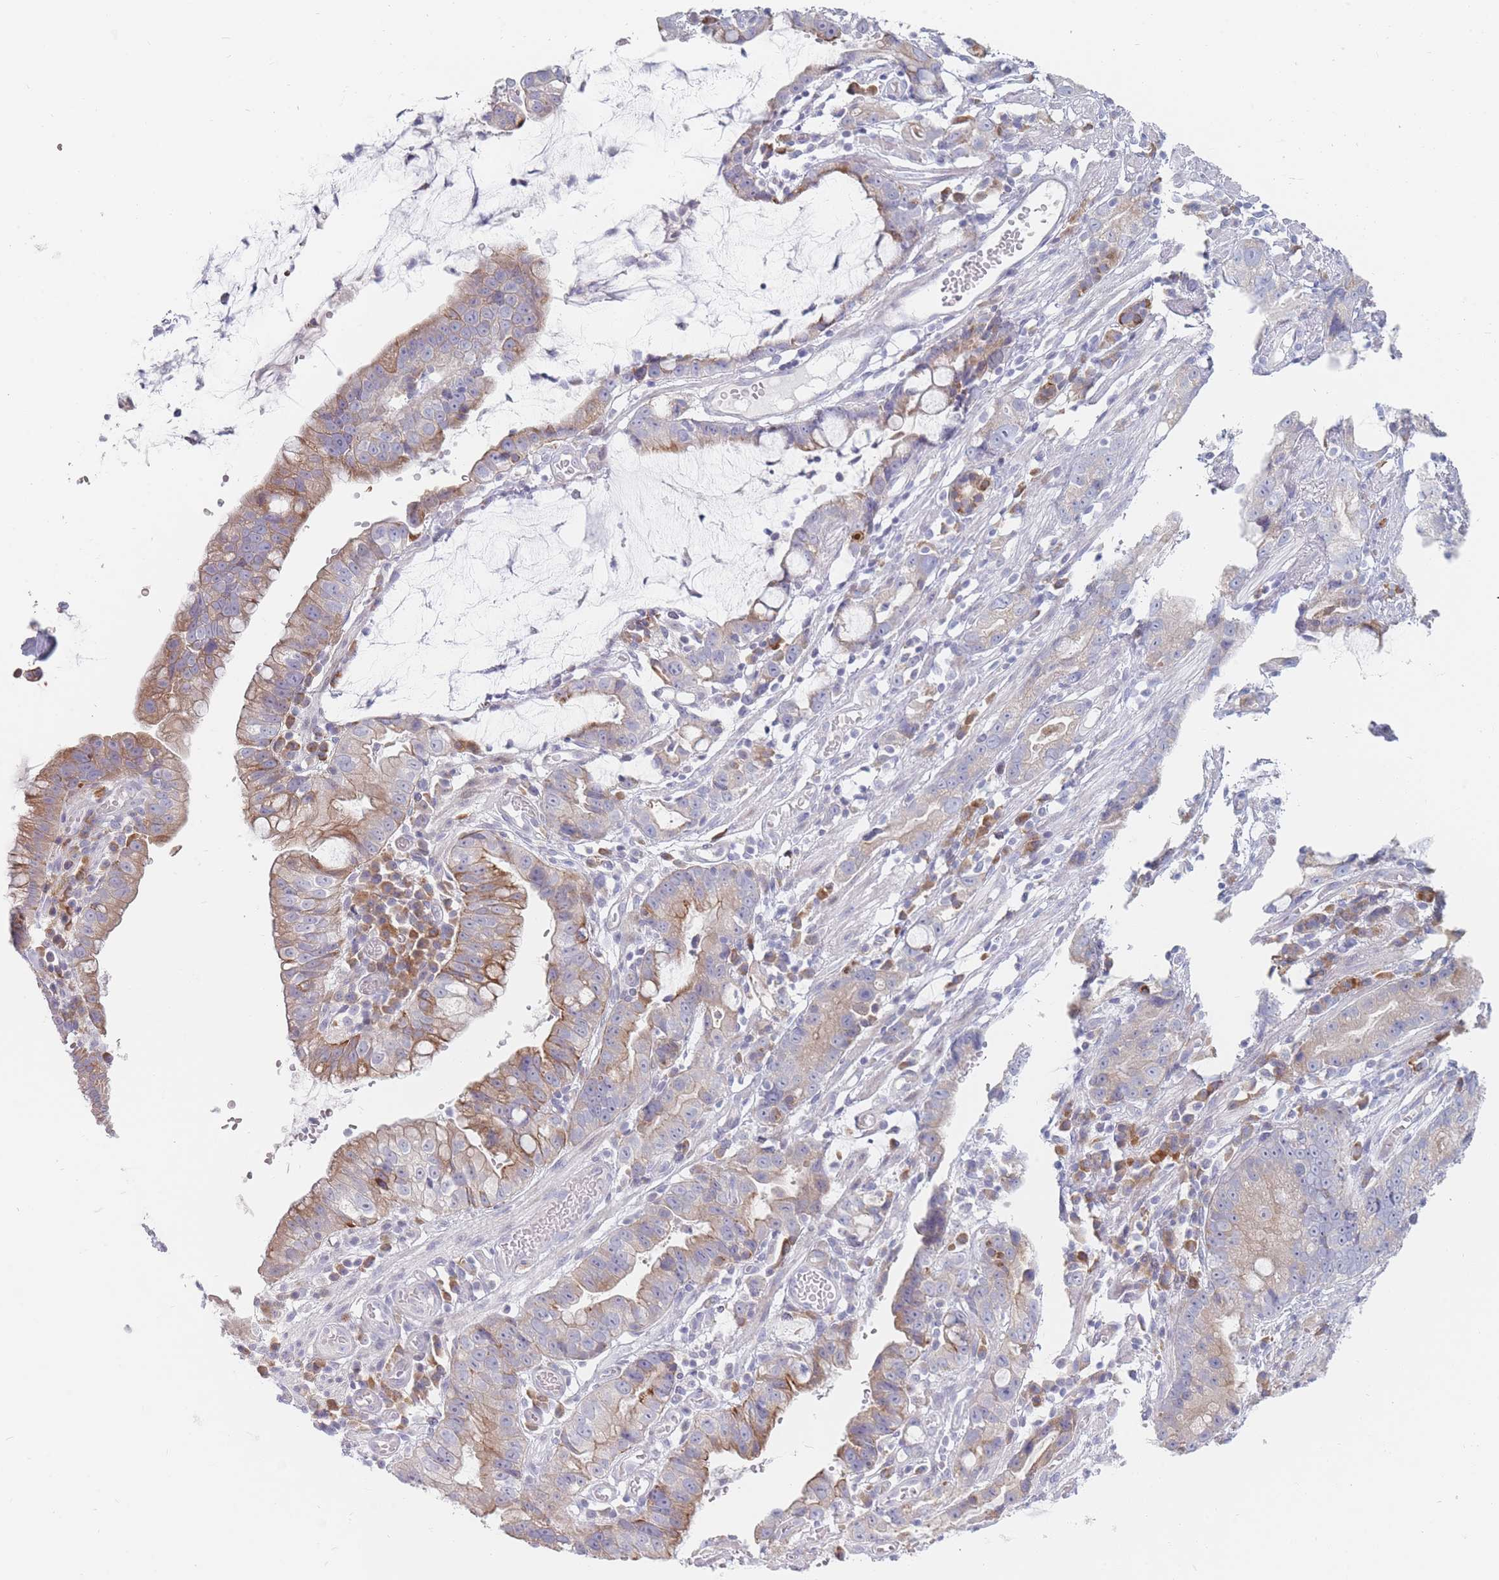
{"staining": {"intensity": "weak", "quantity": ">75%", "location": "cytoplasmic/membranous"}, "tissue": "stomach cancer", "cell_type": "Tumor cells", "image_type": "cancer", "snomed": [{"axis": "morphology", "description": "Adenocarcinoma, NOS"}, {"axis": "topography", "description": "Stomach"}], "caption": "Stomach adenocarcinoma stained with a brown dye demonstrates weak cytoplasmic/membranous positive expression in about >75% of tumor cells.", "gene": "SPATS1", "patient": {"sex": "male", "age": 55}}